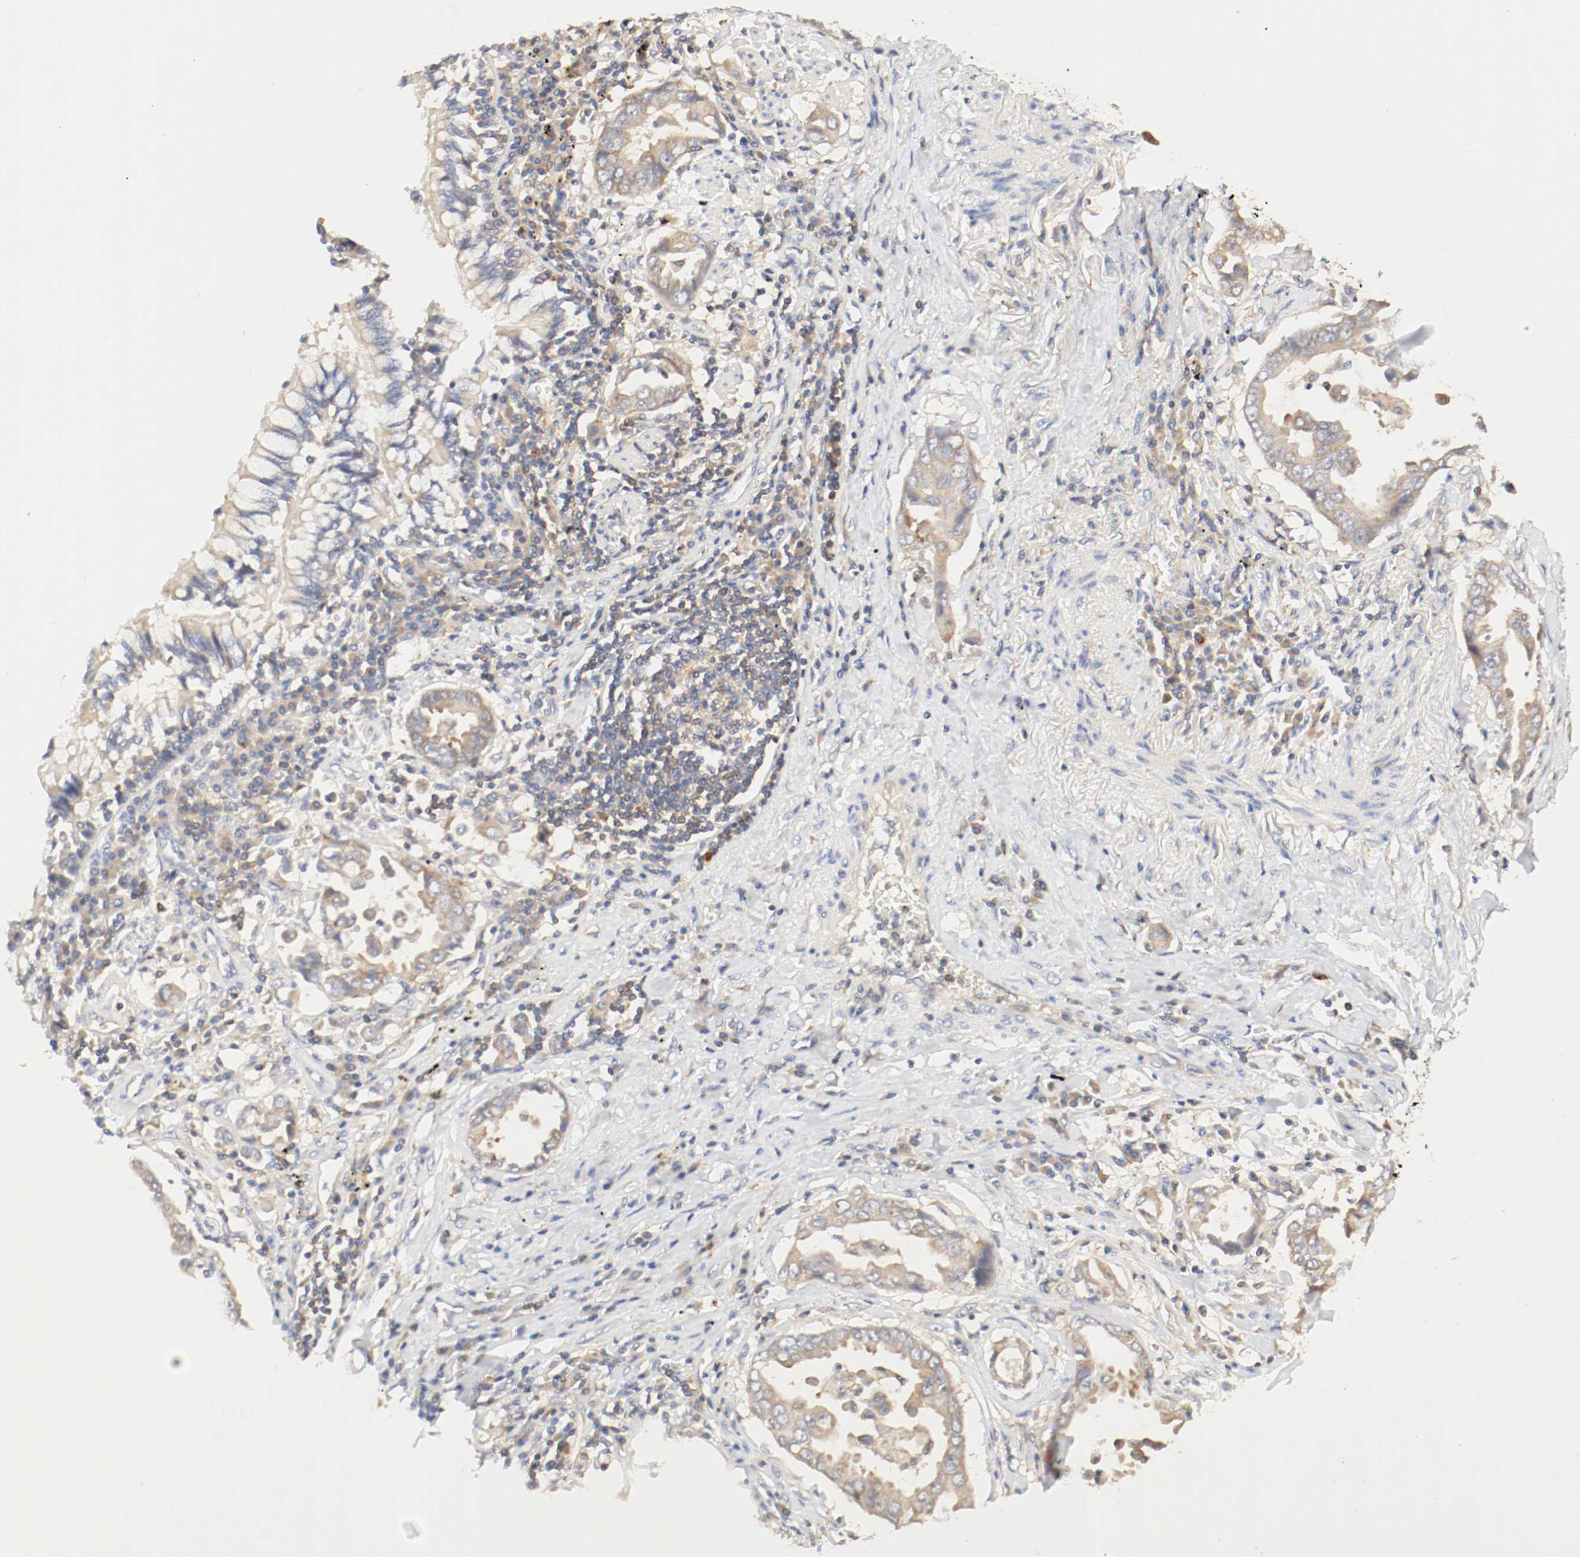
{"staining": {"intensity": "moderate", "quantity": ">75%", "location": "cytoplasmic/membranous"}, "tissue": "lung cancer", "cell_type": "Tumor cells", "image_type": "cancer", "snomed": [{"axis": "morphology", "description": "Normal tissue, NOS"}, {"axis": "morphology", "description": "Inflammation, NOS"}, {"axis": "morphology", "description": "Adenocarcinoma, NOS"}, {"axis": "topography", "description": "Lung"}], "caption": "This is an image of IHC staining of lung cancer, which shows moderate expression in the cytoplasmic/membranous of tumor cells.", "gene": "GIT1", "patient": {"sex": "female", "age": 64}}